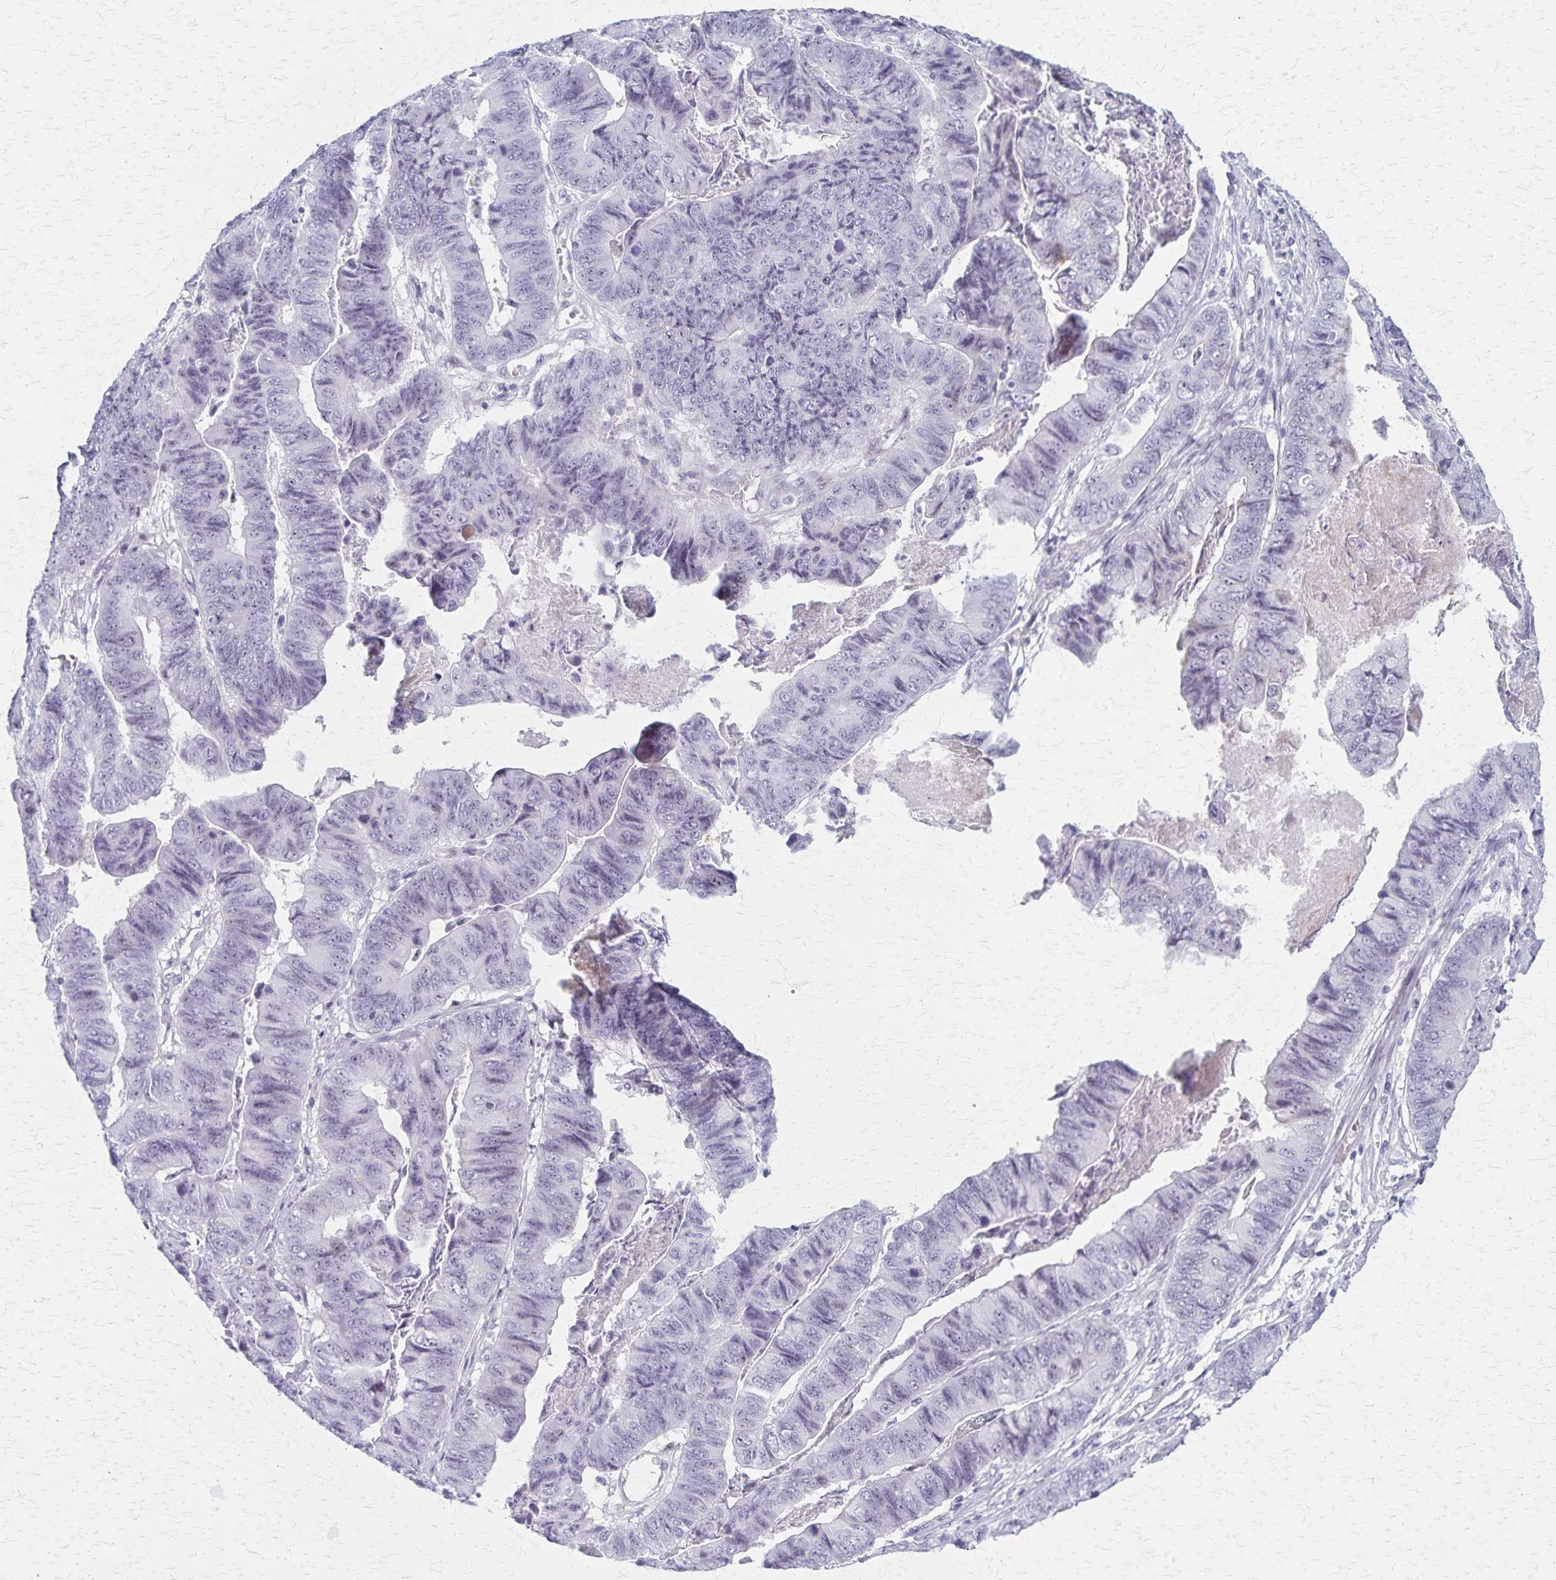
{"staining": {"intensity": "weak", "quantity": "<25%", "location": "nuclear"}, "tissue": "stomach cancer", "cell_type": "Tumor cells", "image_type": "cancer", "snomed": [{"axis": "morphology", "description": "Adenocarcinoma, NOS"}, {"axis": "topography", "description": "Stomach, lower"}], "caption": "DAB (3,3'-diaminobenzidine) immunohistochemical staining of stomach adenocarcinoma demonstrates no significant positivity in tumor cells. Brightfield microscopy of immunohistochemistry stained with DAB (3,3'-diaminobenzidine) (brown) and hematoxylin (blue), captured at high magnification.", "gene": "DLK2", "patient": {"sex": "male", "age": 77}}